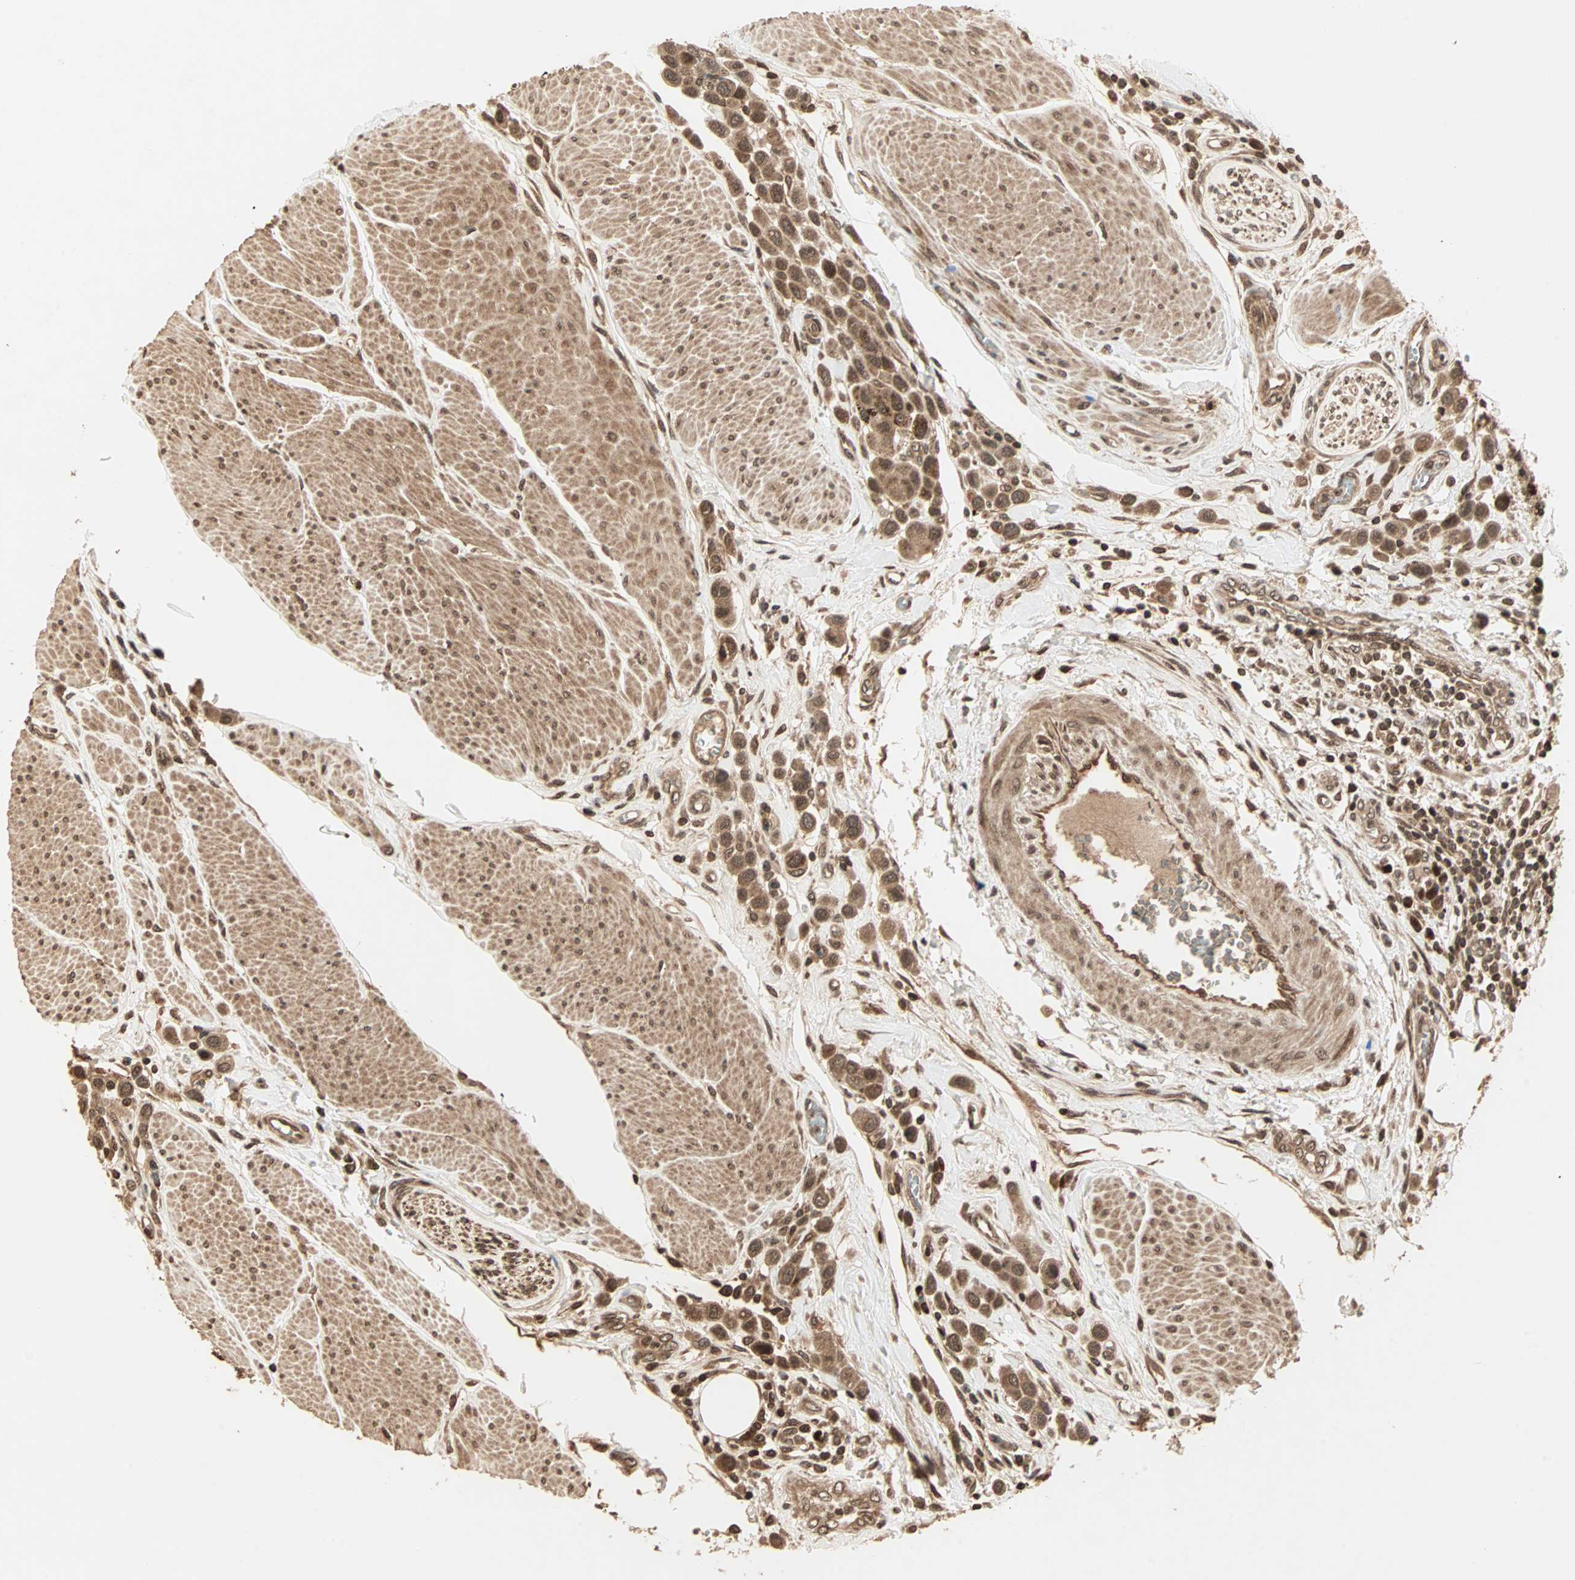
{"staining": {"intensity": "strong", "quantity": ">75%", "location": "cytoplasmic/membranous,nuclear"}, "tissue": "urothelial cancer", "cell_type": "Tumor cells", "image_type": "cancer", "snomed": [{"axis": "morphology", "description": "Urothelial carcinoma, High grade"}, {"axis": "topography", "description": "Urinary bladder"}], "caption": "Immunohistochemistry (IHC) of human urothelial cancer displays high levels of strong cytoplasmic/membranous and nuclear positivity in about >75% of tumor cells.", "gene": "RFFL", "patient": {"sex": "male", "age": 50}}